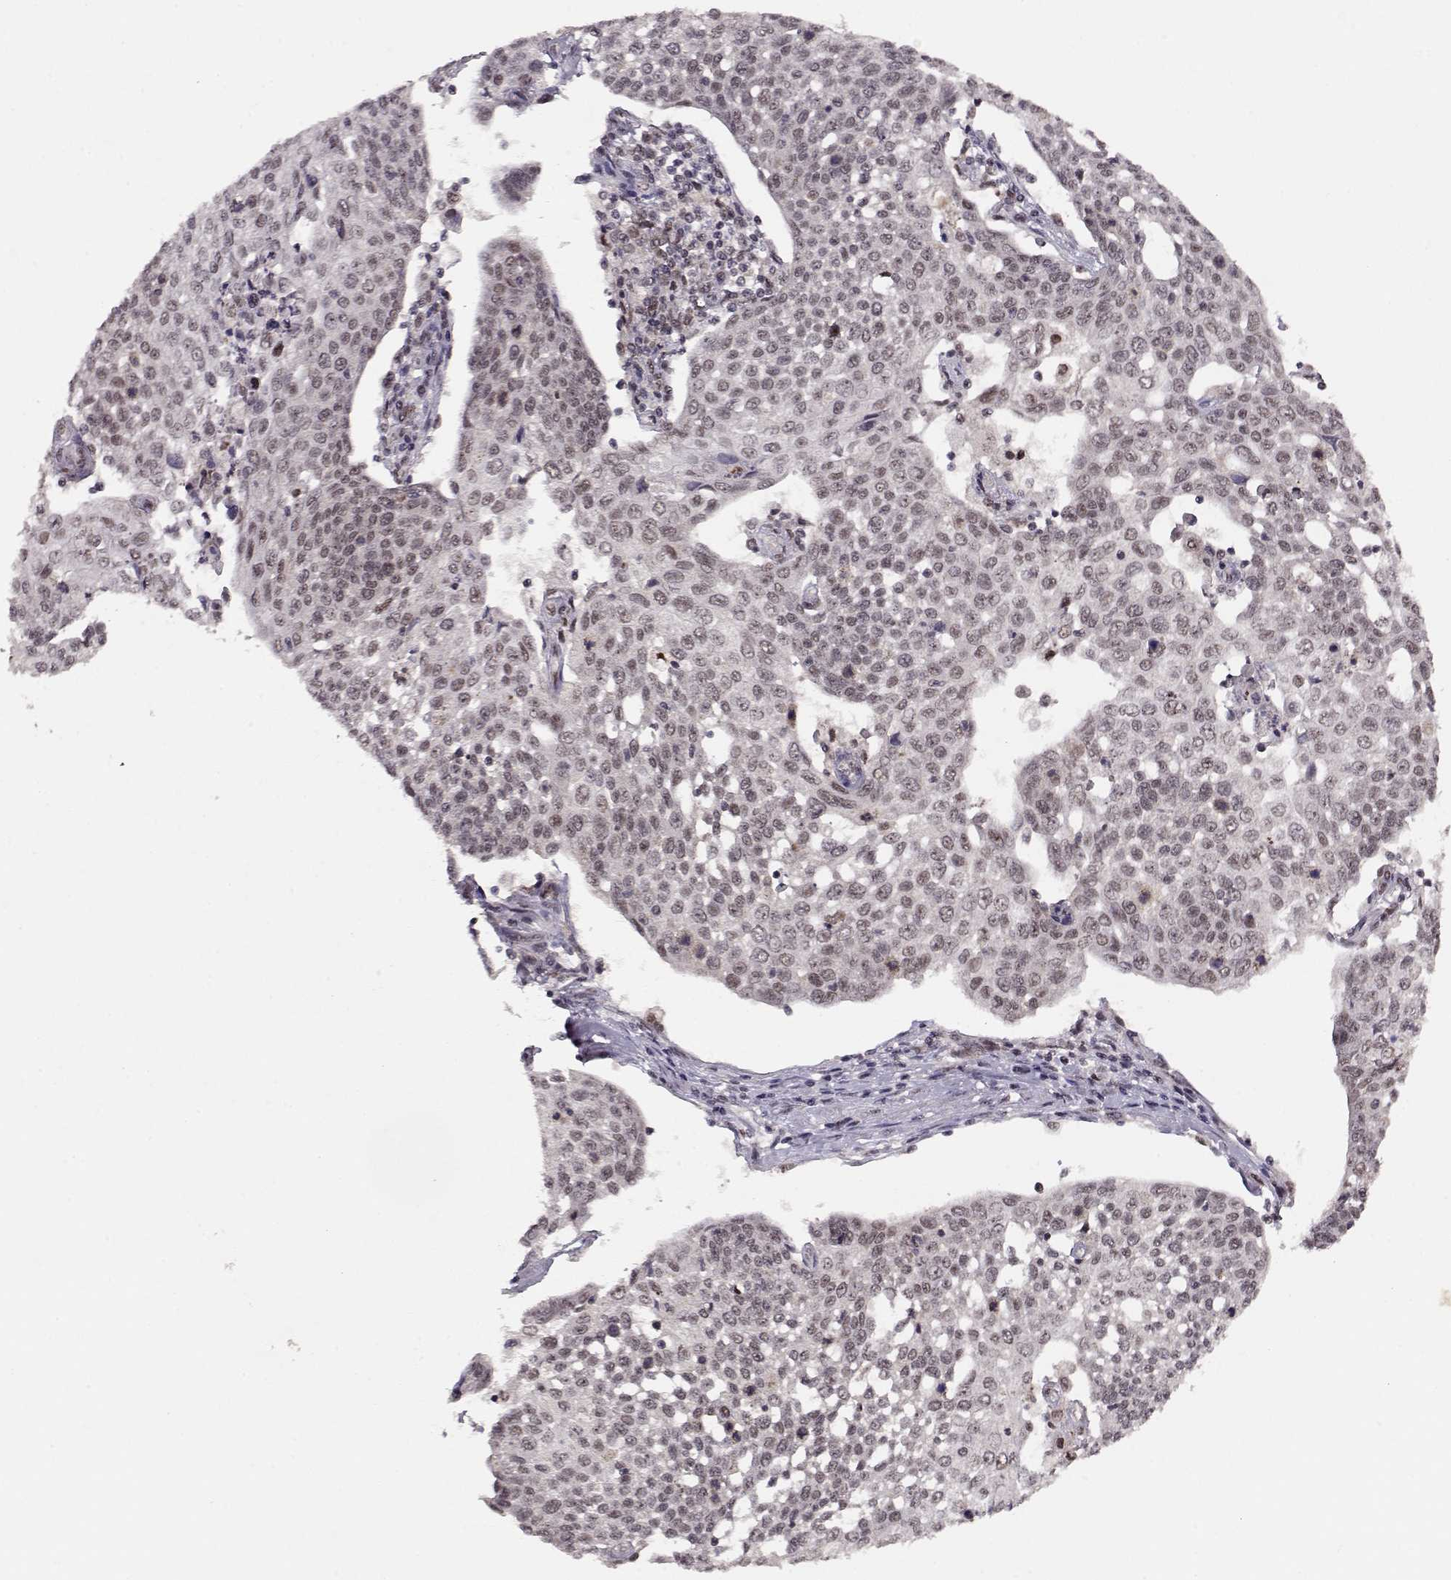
{"staining": {"intensity": "weak", "quantity": "<25%", "location": "nuclear"}, "tissue": "cervical cancer", "cell_type": "Tumor cells", "image_type": "cancer", "snomed": [{"axis": "morphology", "description": "Squamous cell carcinoma, NOS"}, {"axis": "topography", "description": "Cervix"}], "caption": "Tumor cells show no significant protein positivity in cervical cancer. (Stains: DAB (3,3'-diaminobenzidine) immunohistochemistry (IHC) with hematoxylin counter stain, Microscopy: brightfield microscopy at high magnification).", "gene": "CSNK2A1", "patient": {"sex": "female", "age": 34}}